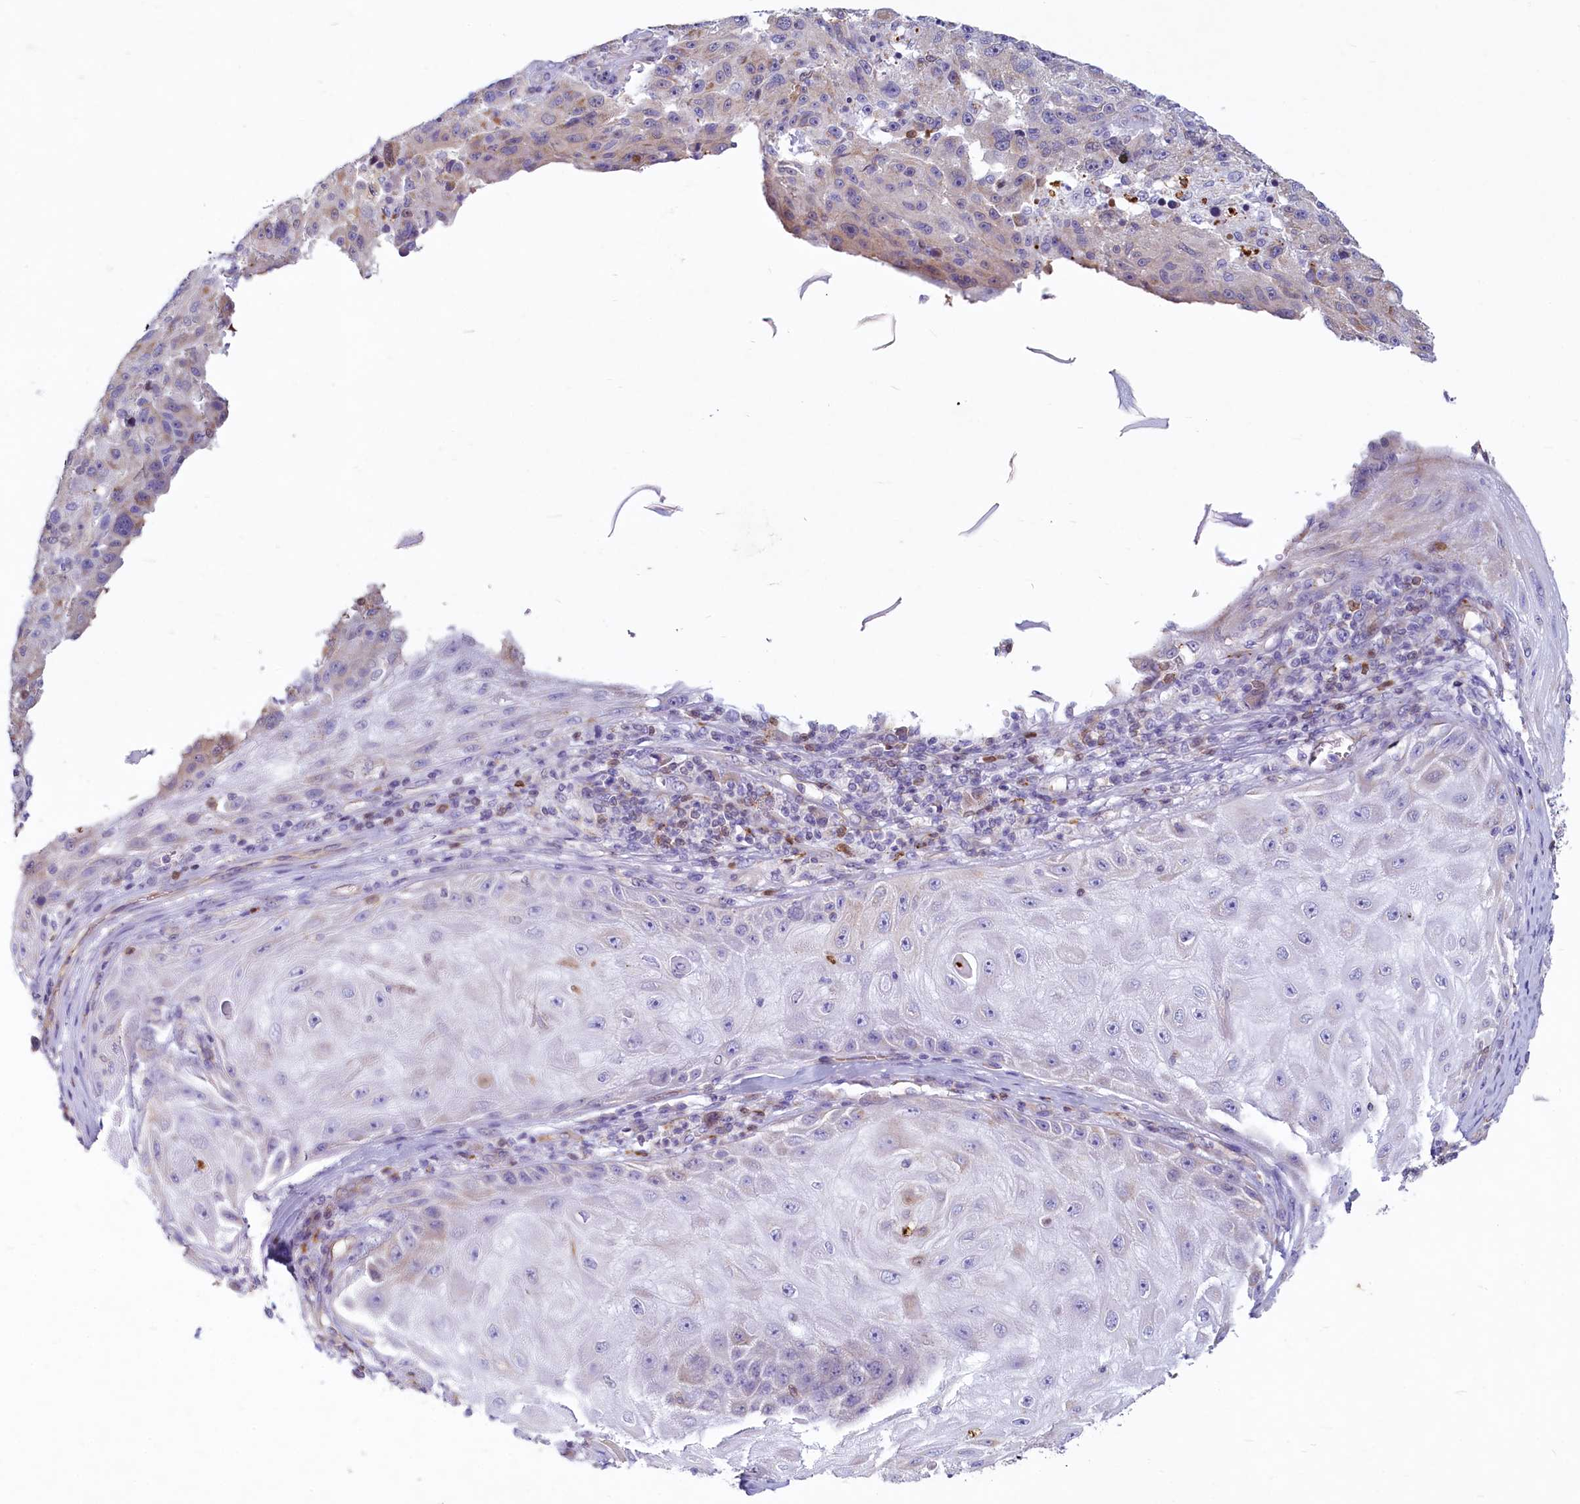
{"staining": {"intensity": "weak", "quantity": "<25%", "location": "cytoplasmic/membranous"}, "tissue": "melanoma", "cell_type": "Tumor cells", "image_type": "cancer", "snomed": [{"axis": "morphology", "description": "Malignant melanoma, NOS"}, {"axis": "topography", "description": "Skin"}], "caption": "Micrograph shows no protein staining in tumor cells of malignant melanoma tissue.", "gene": "LMOD3", "patient": {"sex": "male", "age": 53}}